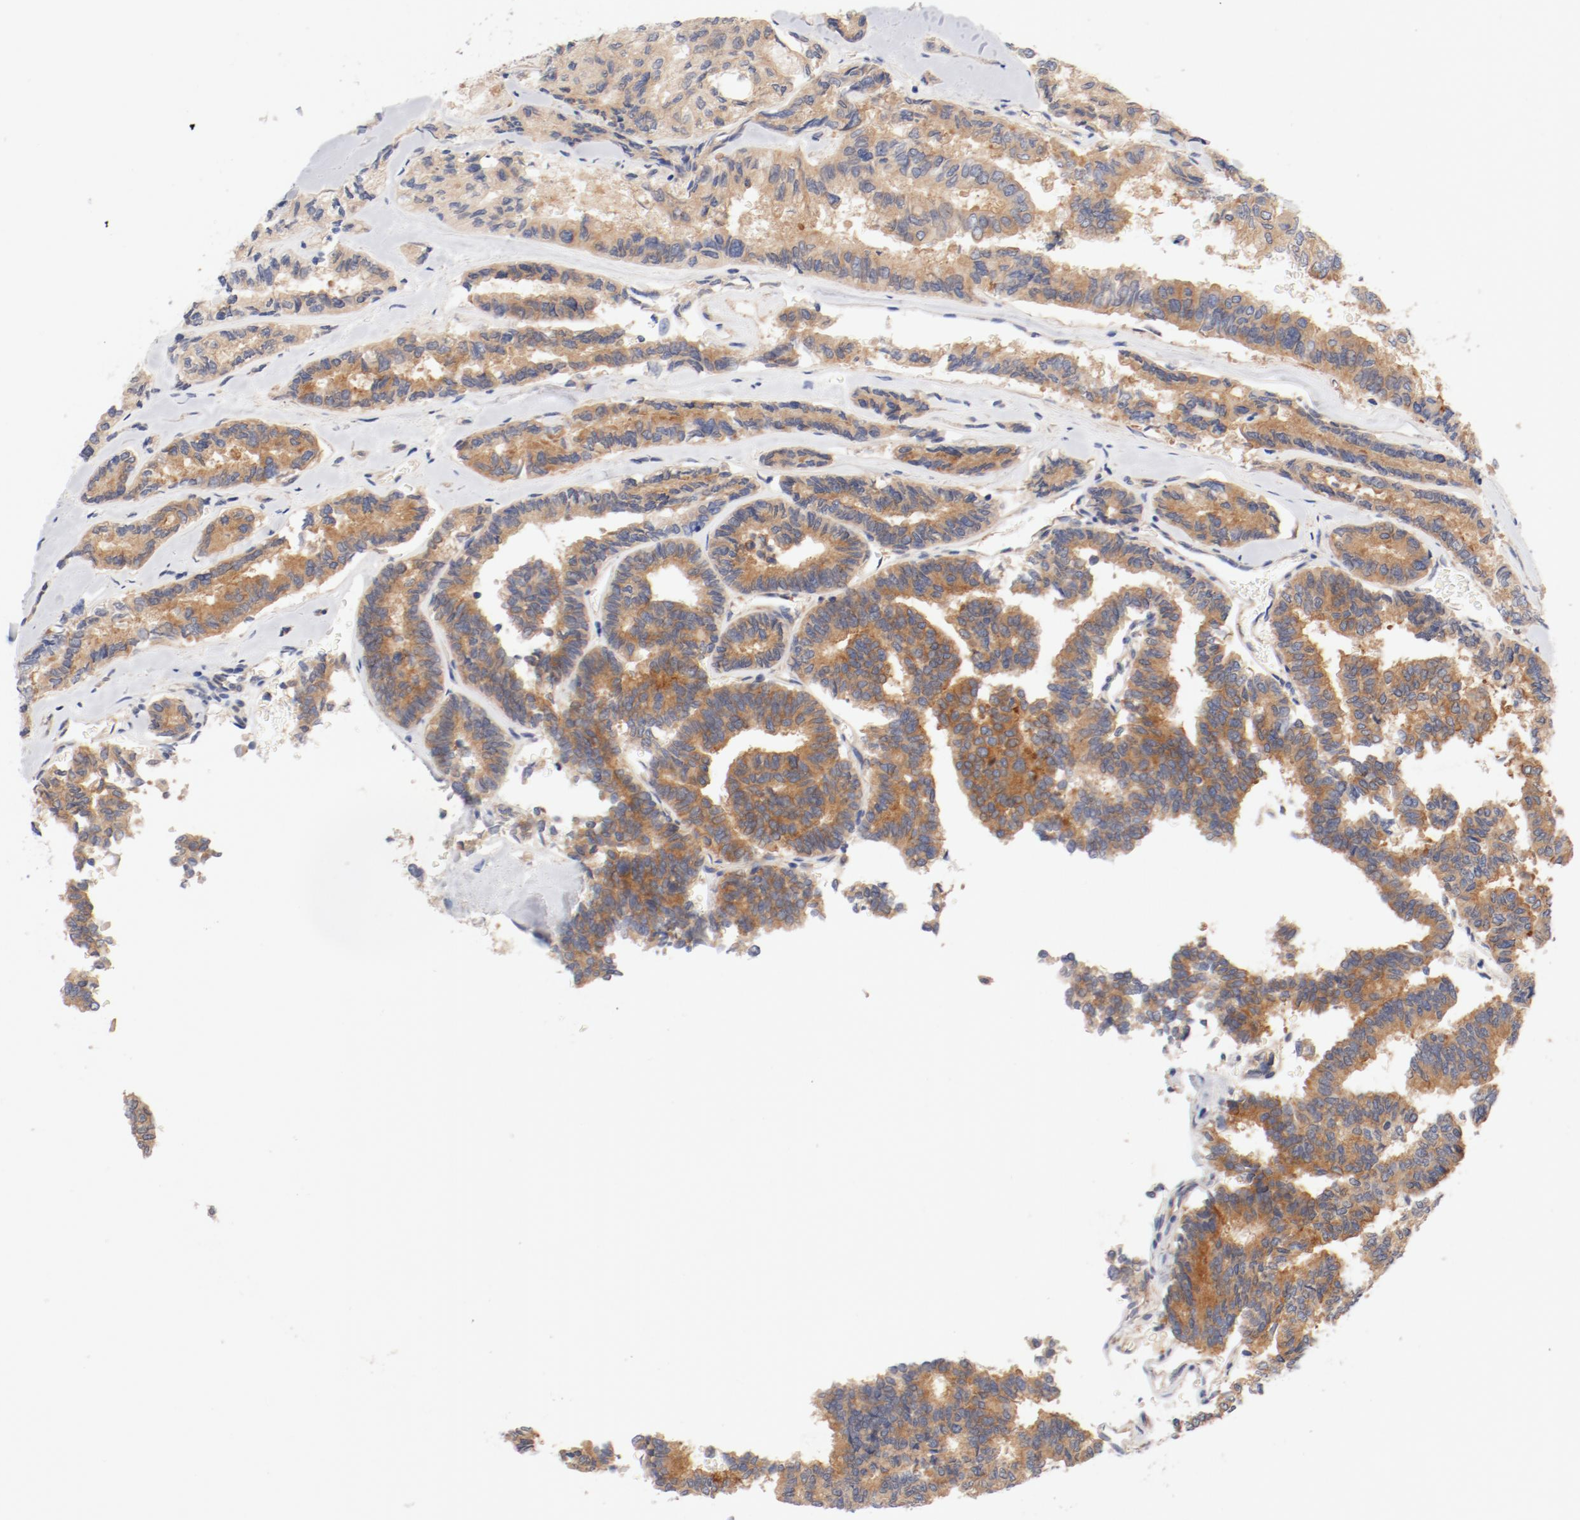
{"staining": {"intensity": "strong", "quantity": ">75%", "location": "cytoplasmic/membranous"}, "tissue": "thyroid cancer", "cell_type": "Tumor cells", "image_type": "cancer", "snomed": [{"axis": "morphology", "description": "Papillary adenocarcinoma, NOS"}, {"axis": "topography", "description": "Thyroid gland"}], "caption": "Immunohistochemistry histopathology image of human thyroid cancer (papillary adenocarcinoma) stained for a protein (brown), which displays high levels of strong cytoplasmic/membranous expression in approximately >75% of tumor cells.", "gene": "DYNC1H1", "patient": {"sex": "female", "age": 35}}